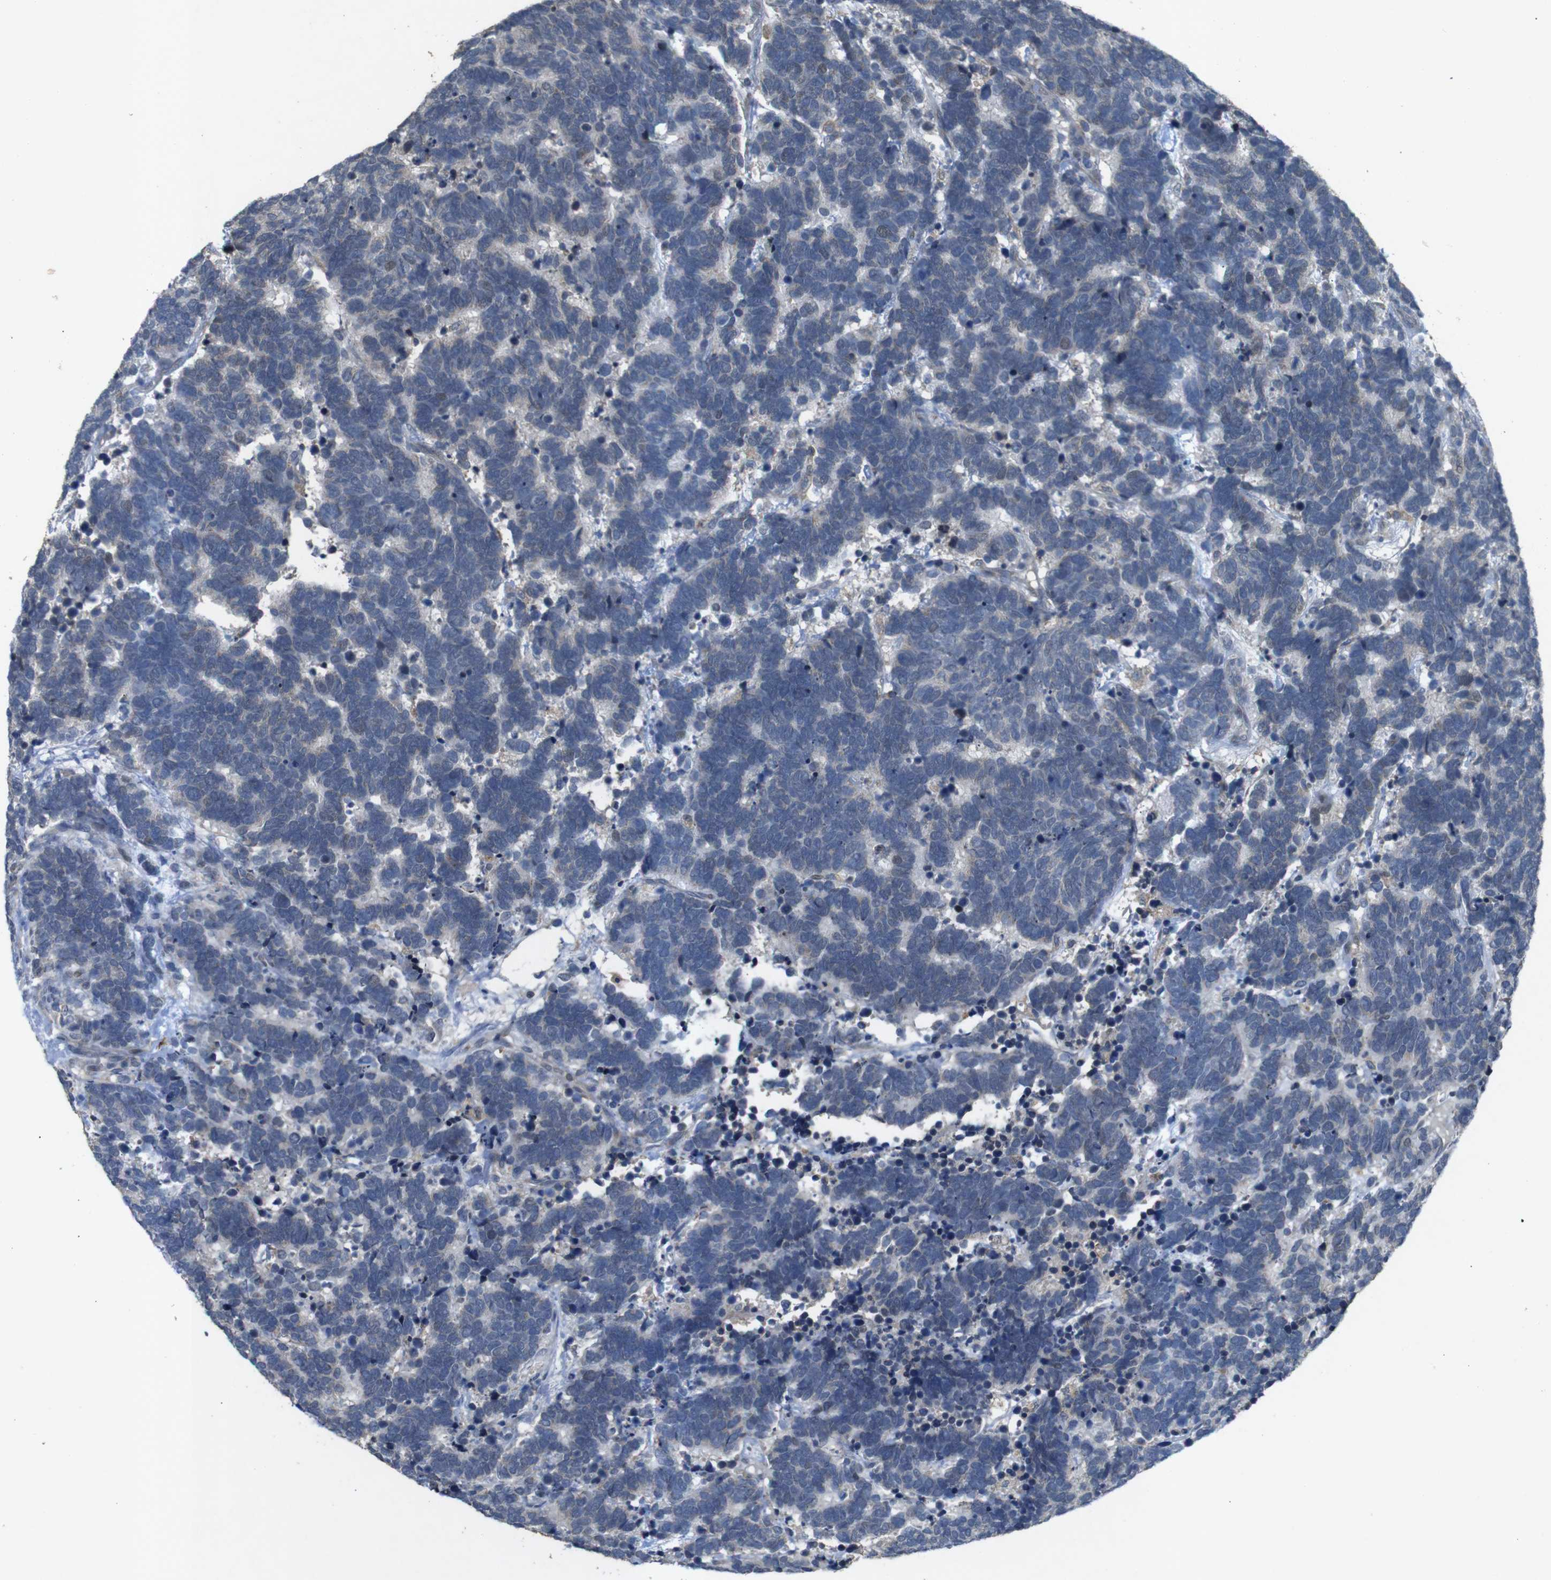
{"staining": {"intensity": "negative", "quantity": "none", "location": "none"}, "tissue": "carcinoid", "cell_type": "Tumor cells", "image_type": "cancer", "snomed": [{"axis": "morphology", "description": "Carcinoma, NOS"}, {"axis": "morphology", "description": "Carcinoid, malignant, NOS"}, {"axis": "topography", "description": "Urinary bladder"}], "caption": "IHC photomicrograph of malignant carcinoid stained for a protein (brown), which shows no expression in tumor cells.", "gene": "MAGI2", "patient": {"sex": "male", "age": 57}}